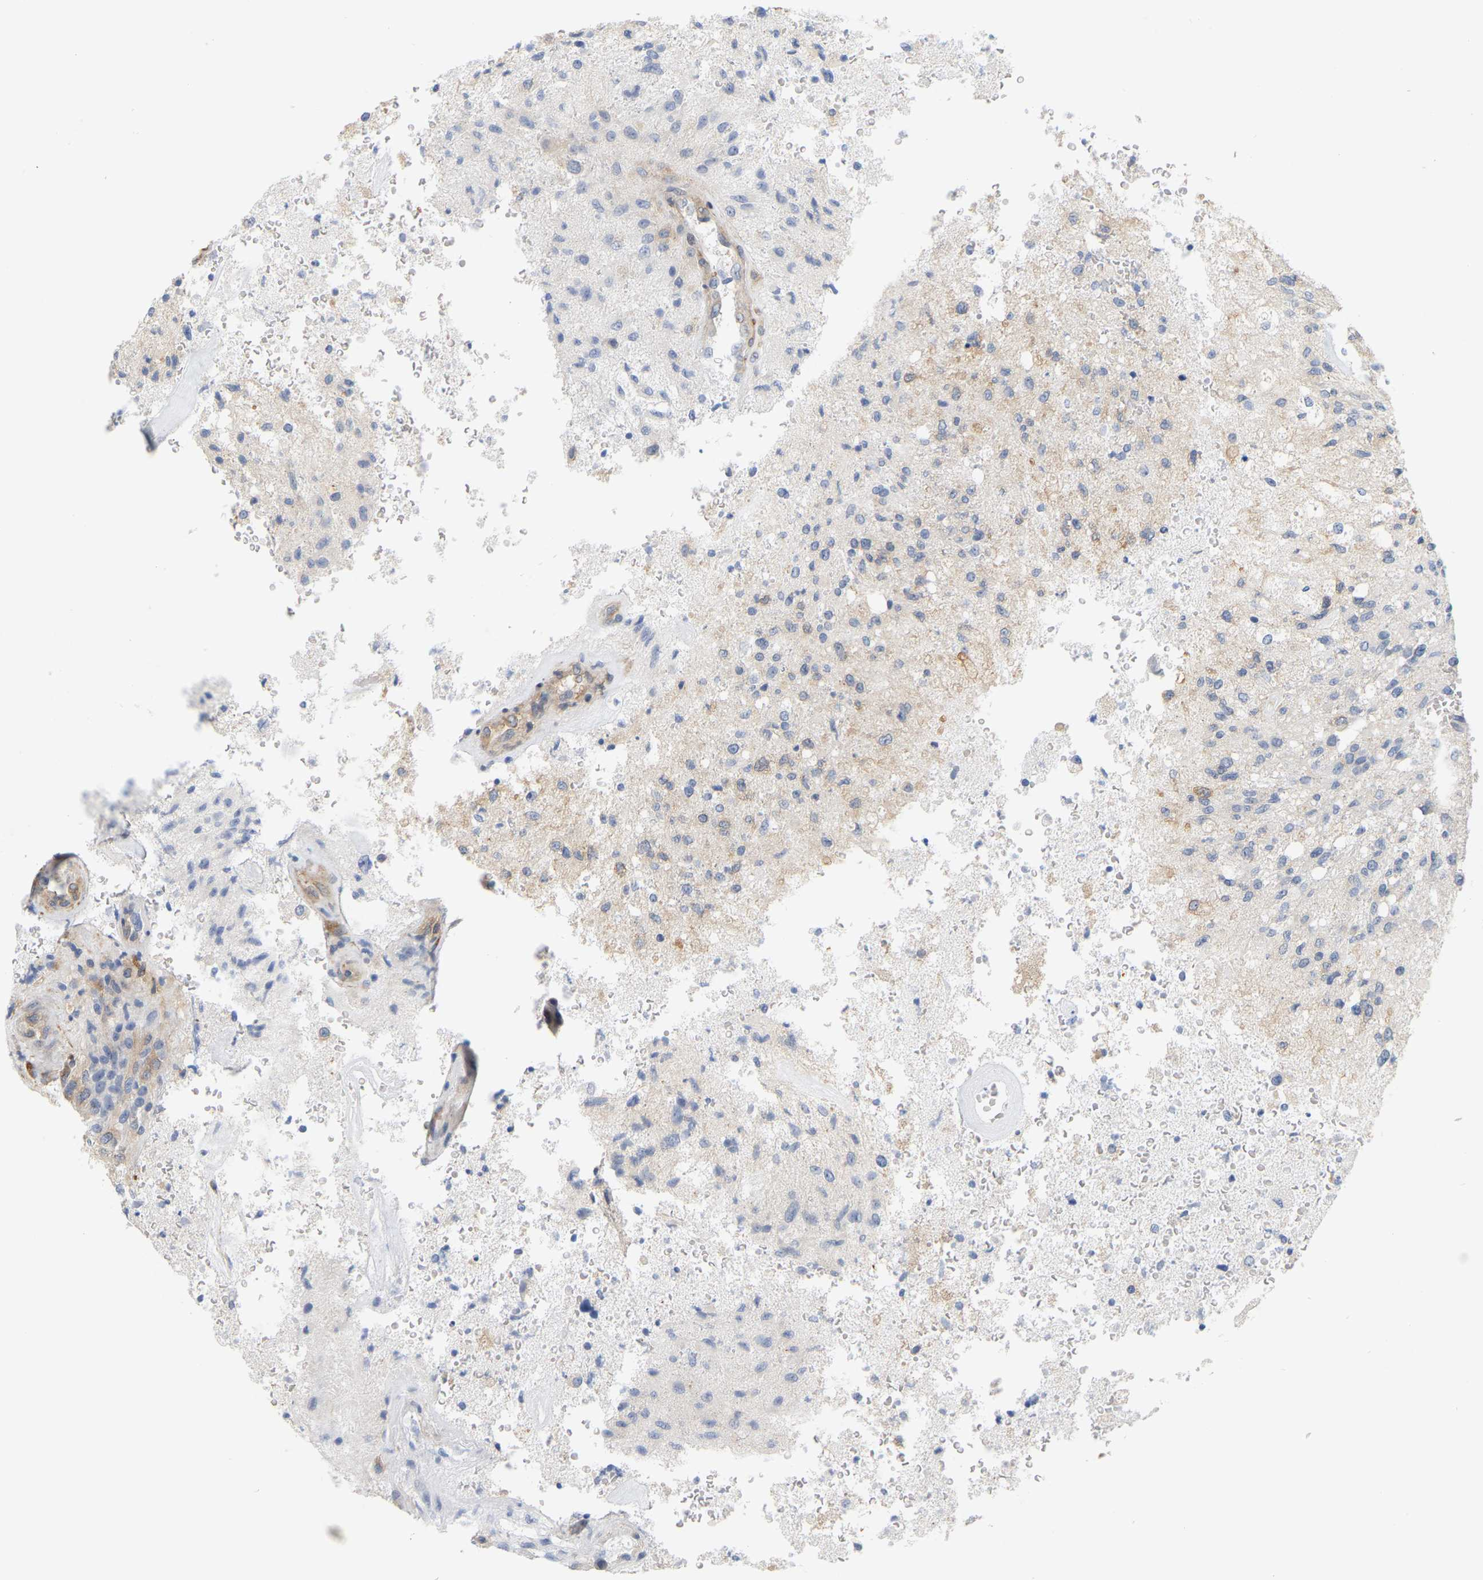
{"staining": {"intensity": "negative", "quantity": "none", "location": "none"}, "tissue": "glioma", "cell_type": "Tumor cells", "image_type": "cancer", "snomed": [{"axis": "morphology", "description": "Normal tissue, NOS"}, {"axis": "morphology", "description": "Glioma, malignant, High grade"}, {"axis": "topography", "description": "Cerebral cortex"}], "caption": "Human glioma stained for a protein using IHC demonstrates no positivity in tumor cells.", "gene": "RAPH1", "patient": {"sex": "male", "age": 77}}